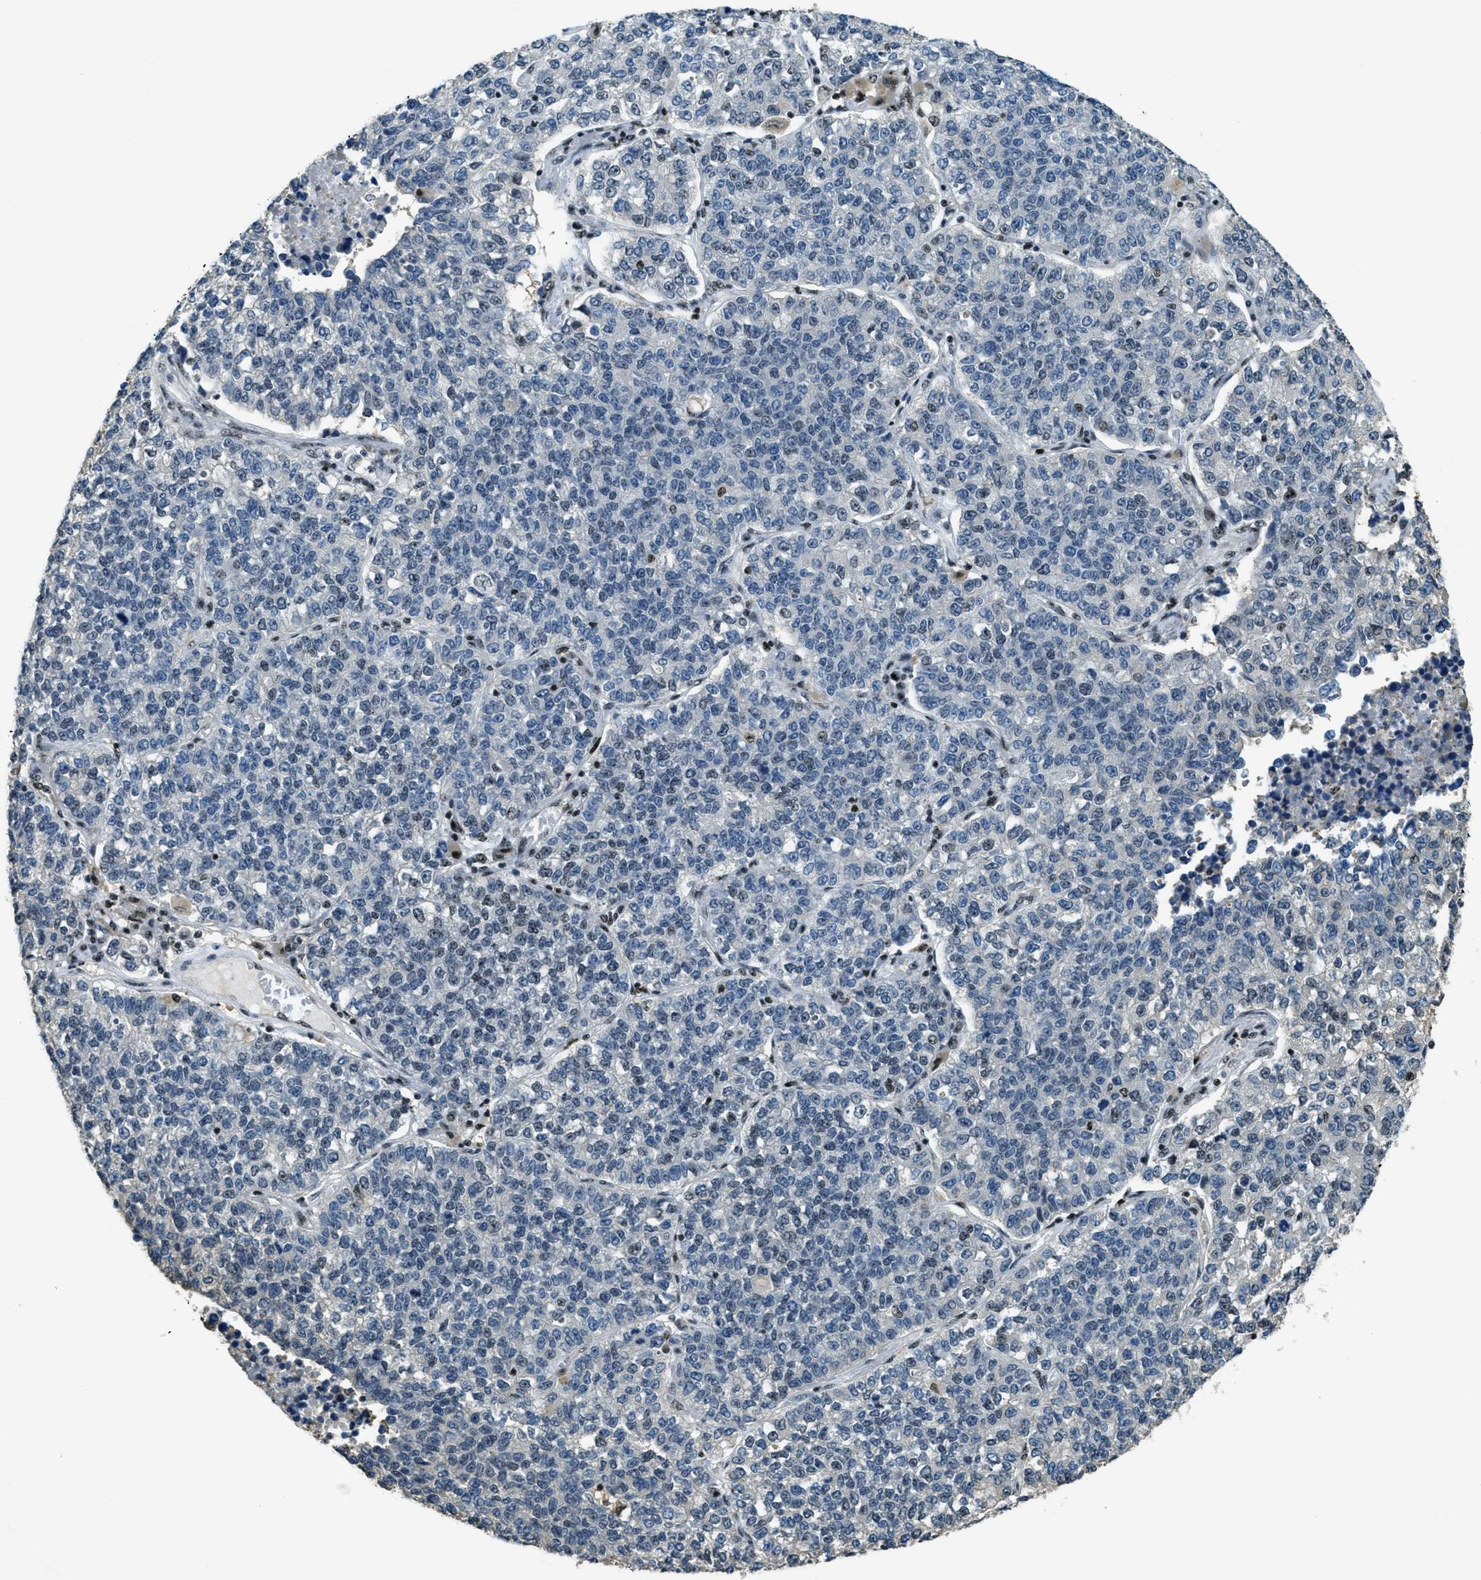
{"staining": {"intensity": "negative", "quantity": "none", "location": "none"}, "tissue": "lung cancer", "cell_type": "Tumor cells", "image_type": "cancer", "snomed": [{"axis": "morphology", "description": "Adenocarcinoma, NOS"}, {"axis": "topography", "description": "Lung"}], "caption": "The immunohistochemistry image has no significant staining in tumor cells of adenocarcinoma (lung) tissue.", "gene": "SP100", "patient": {"sex": "male", "age": 49}}